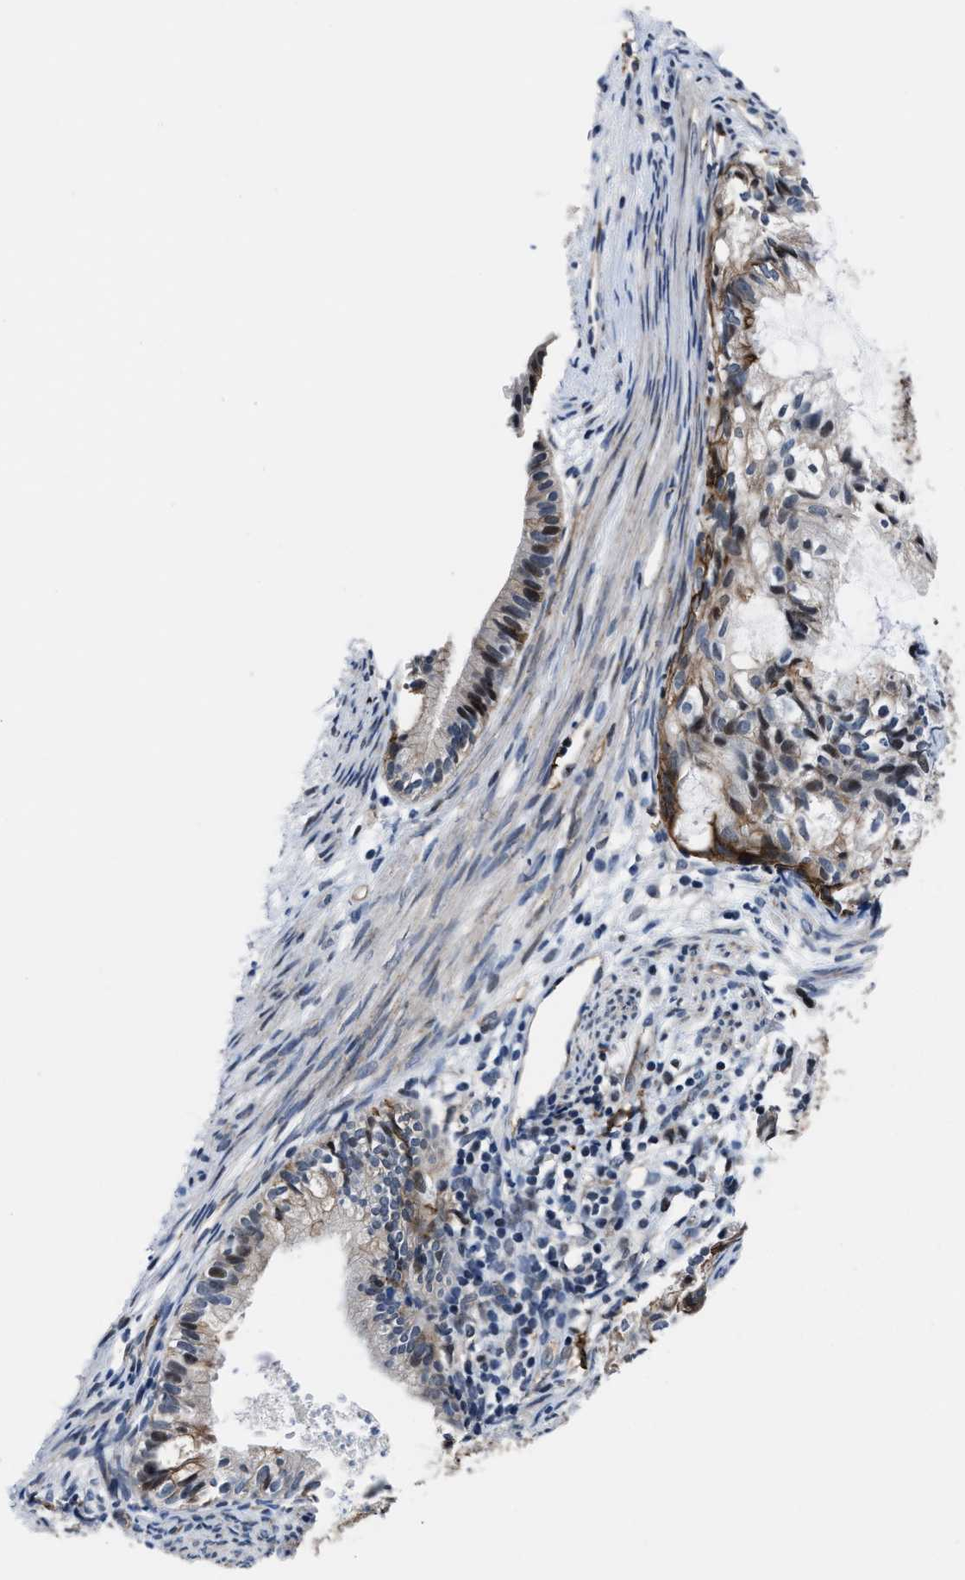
{"staining": {"intensity": "strong", "quantity": "25%-75%", "location": "cytoplasmic/membranous"}, "tissue": "cervical cancer", "cell_type": "Tumor cells", "image_type": "cancer", "snomed": [{"axis": "morphology", "description": "Normal tissue, NOS"}, {"axis": "morphology", "description": "Adenocarcinoma, NOS"}, {"axis": "topography", "description": "Cervix"}, {"axis": "topography", "description": "Endometrium"}], "caption": "A high amount of strong cytoplasmic/membranous expression is seen in about 25%-75% of tumor cells in cervical adenocarcinoma tissue. The protein is shown in brown color, while the nuclei are stained blue.", "gene": "MARCKSL1", "patient": {"sex": "female", "age": 86}}